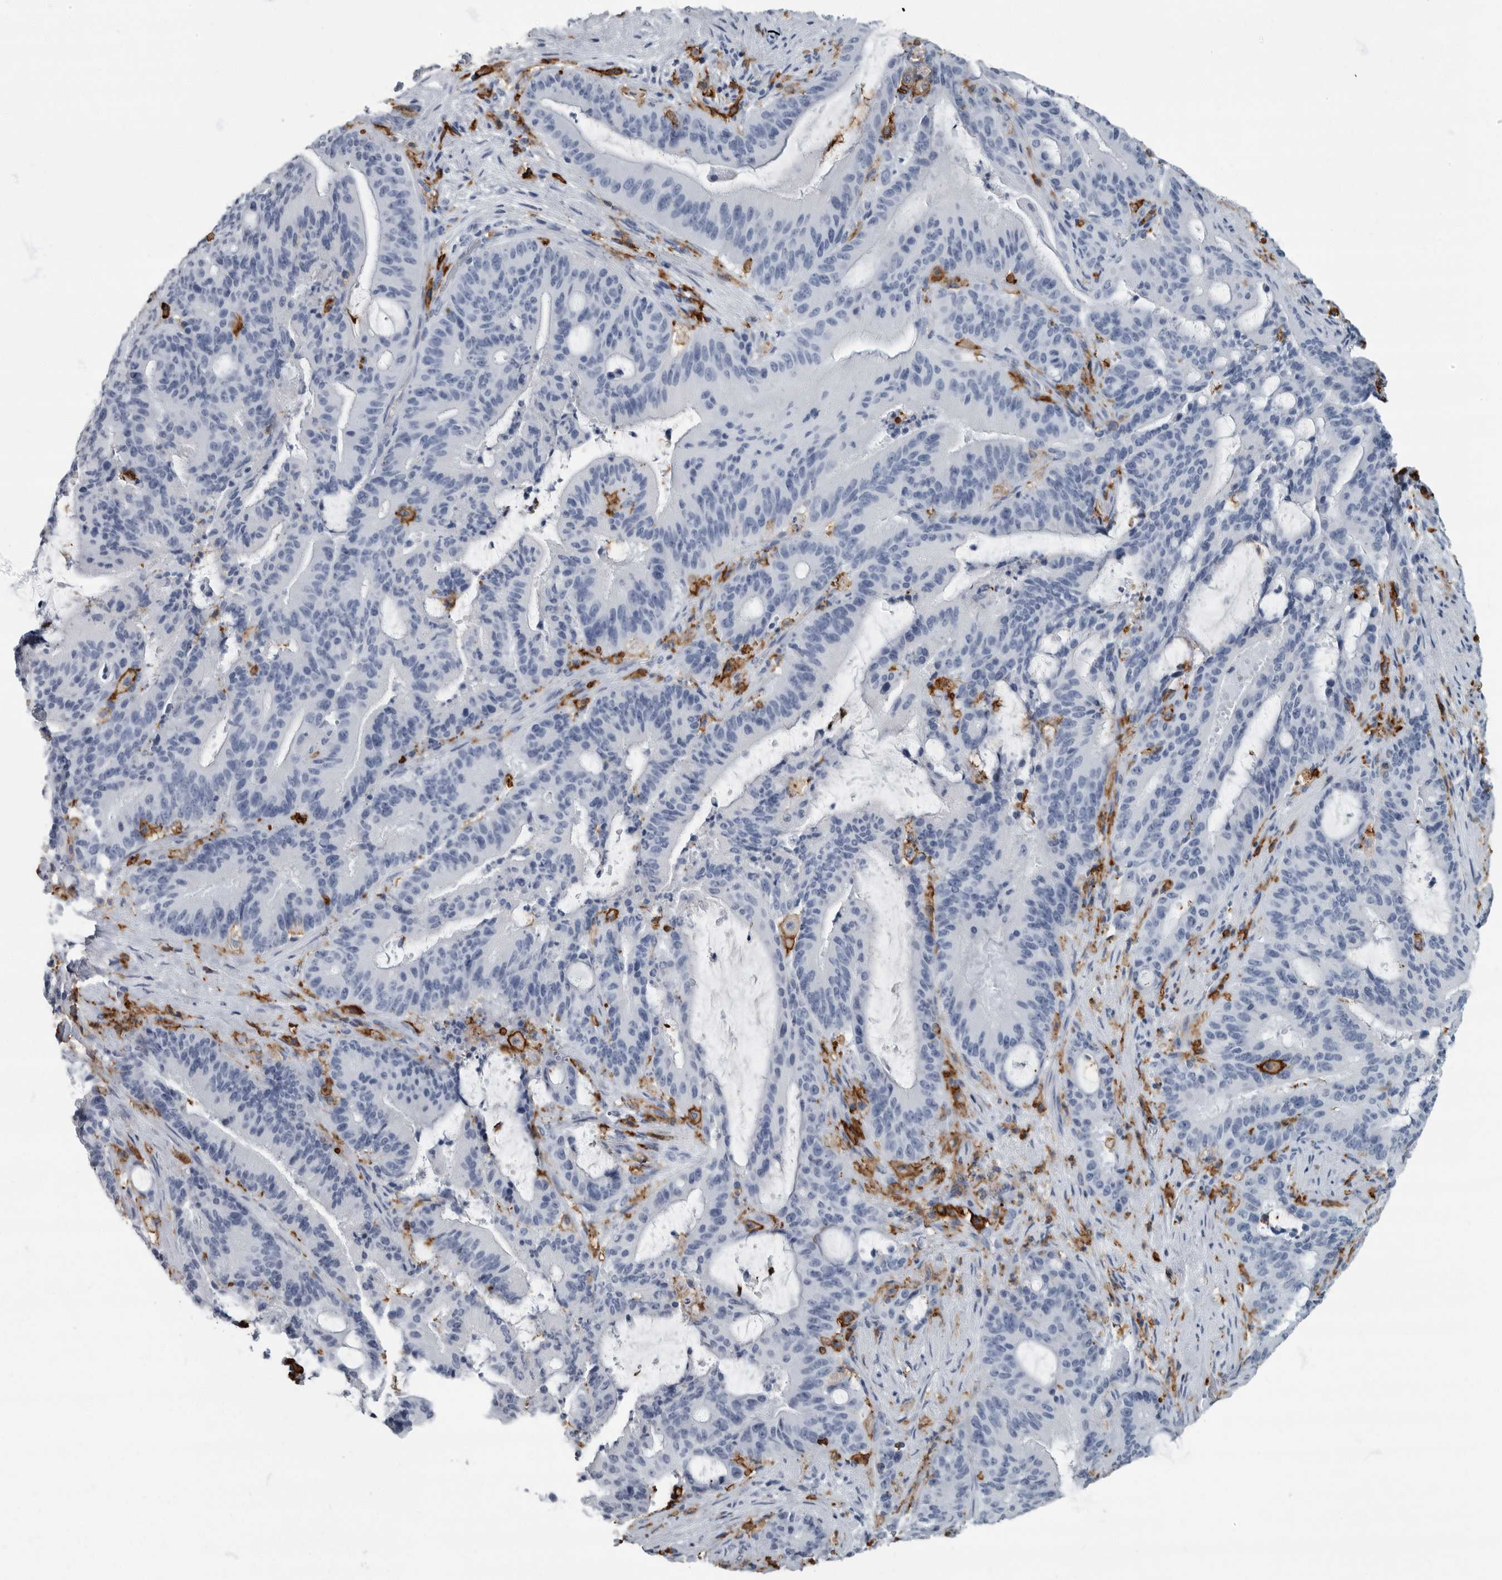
{"staining": {"intensity": "negative", "quantity": "none", "location": "none"}, "tissue": "liver cancer", "cell_type": "Tumor cells", "image_type": "cancer", "snomed": [{"axis": "morphology", "description": "Normal tissue, NOS"}, {"axis": "morphology", "description": "Cholangiocarcinoma"}, {"axis": "topography", "description": "Liver"}, {"axis": "topography", "description": "Peripheral nerve tissue"}], "caption": "IHC of human liver cholangiocarcinoma reveals no positivity in tumor cells.", "gene": "FCER1G", "patient": {"sex": "female", "age": 73}}